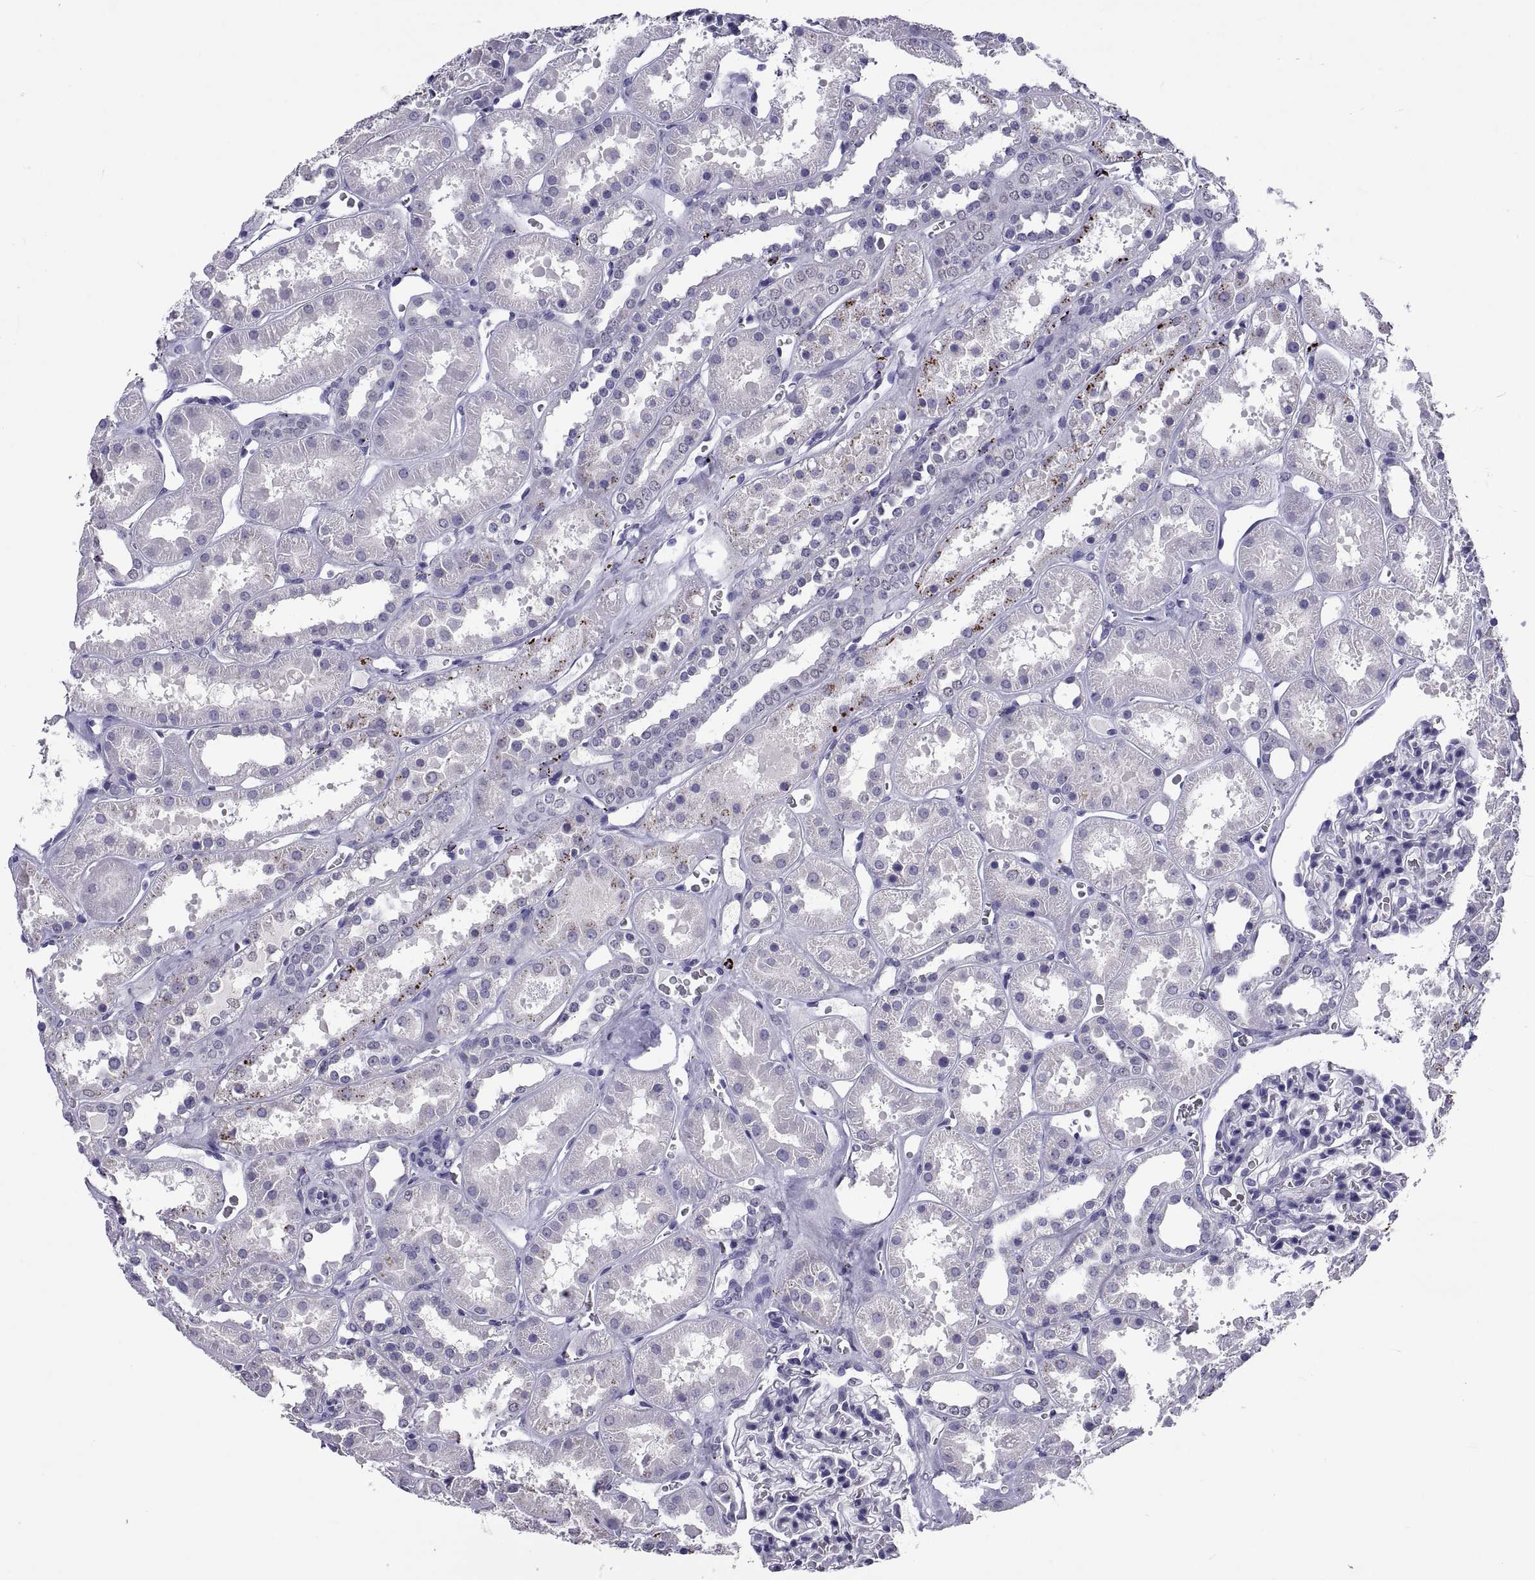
{"staining": {"intensity": "negative", "quantity": "none", "location": "none"}, "tissue": "kidney", "cell_type": "Cells in glomeruli", "image_type": "normal", "snomed": [{"axis": "morphology", "description": "Normal tissue, NOS"}, {"axis": "topography", "description": "Kidney"}], "caption": "This is an IHC histopathology image of normal kidney. There is no positivity in cells in glomeruli.", "gene": "TGFBR3L", "patient": {"sex": "female", "age": 41}}